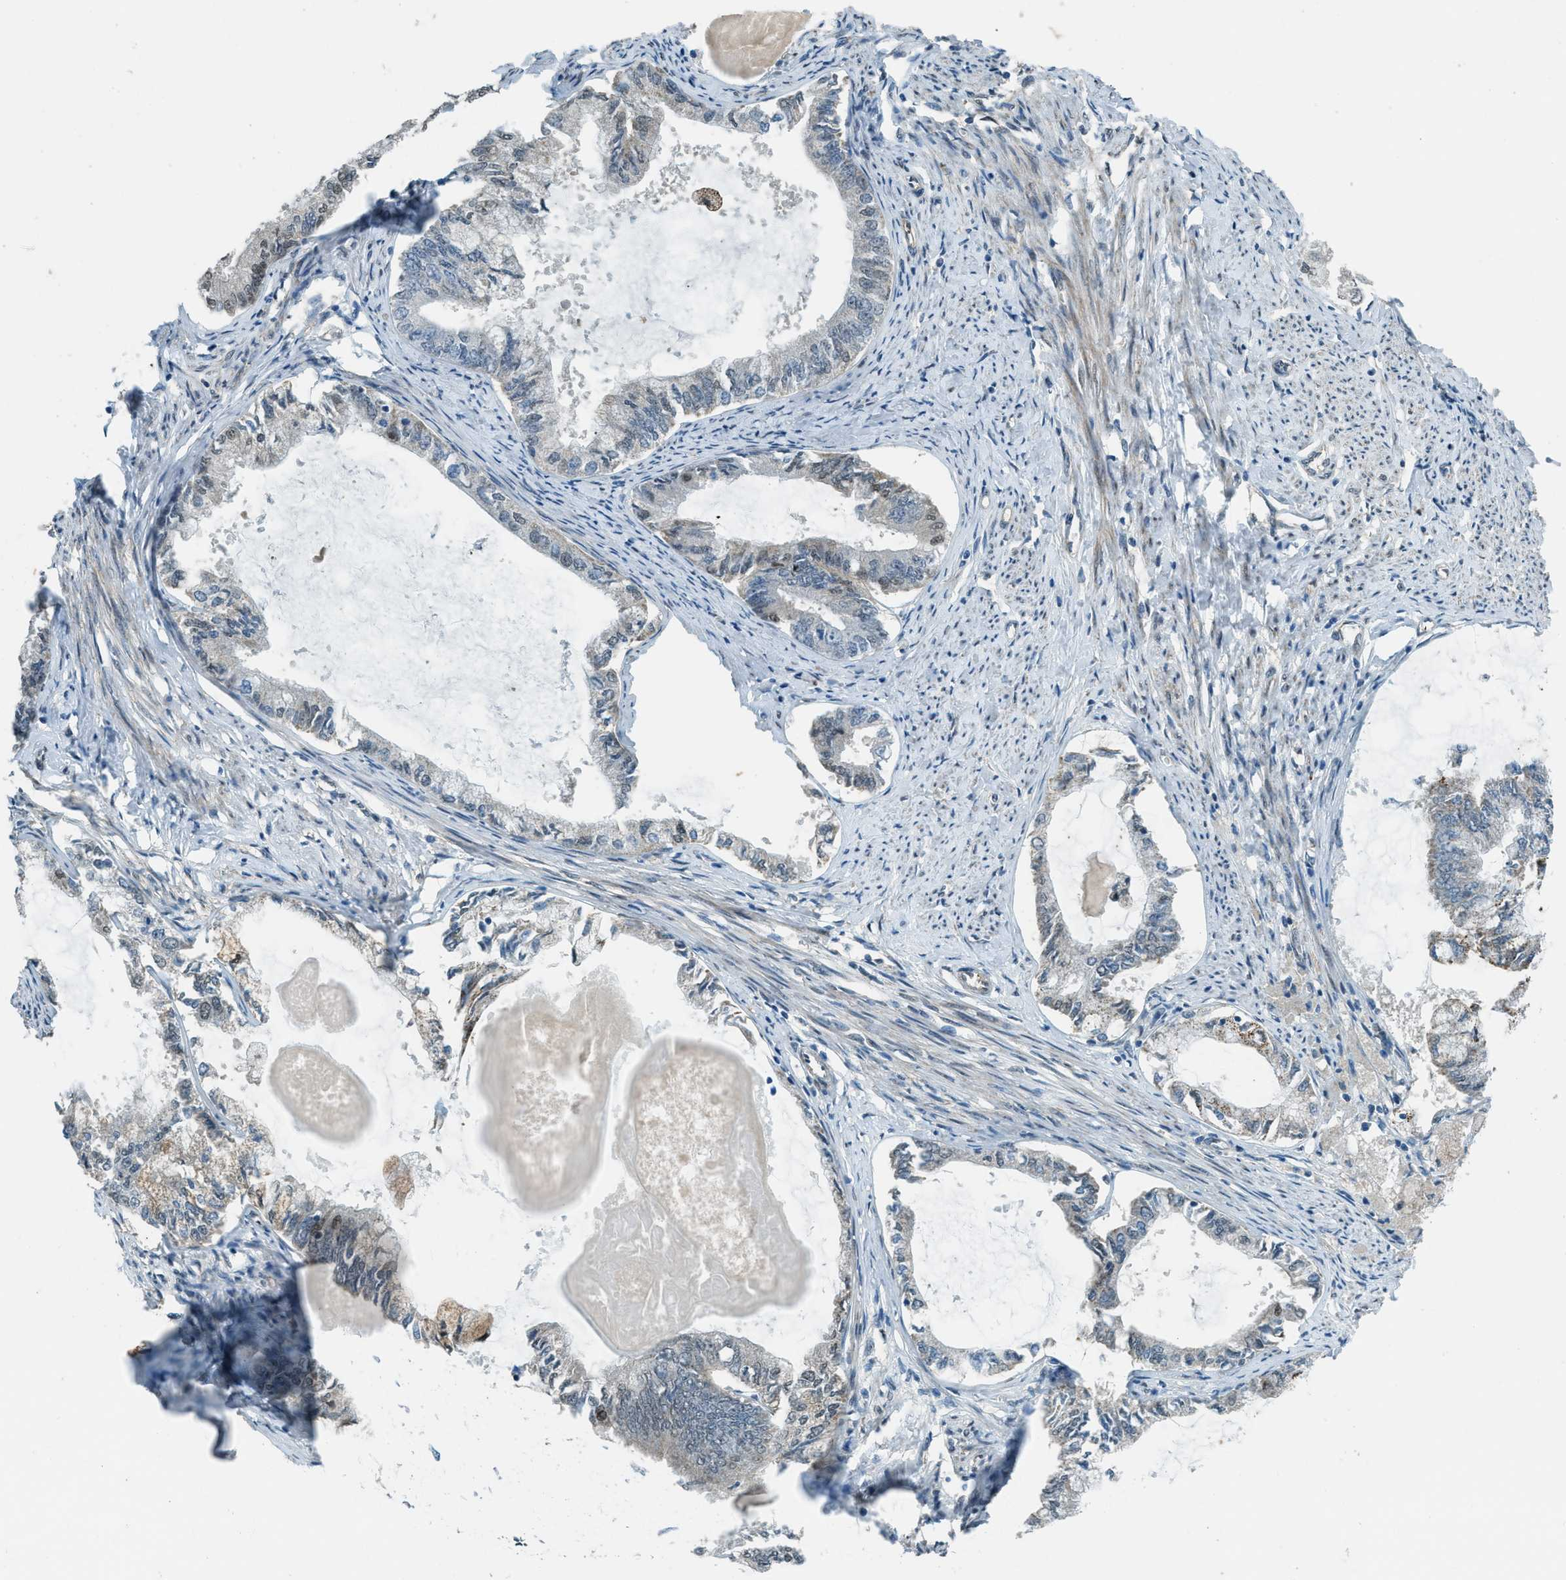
{"staining": {"intensity": "weak", "quantity": "<25%", "location": "nuclear"}, "tissue": "endometrial cancer", "cell_type": "Tumor cells", "image_type": "cancer", "snomed": [{"axis": "morphology", "description": "Adenocarcinoma, NOS"}, {"axis": "topography", "description": "Endometrium"}], "caption": "Tumor cells show no significant protein positivity in endometrial cancer.", "gene": "NPEPL1", "patient": {"sex": "female", "age": 86}}